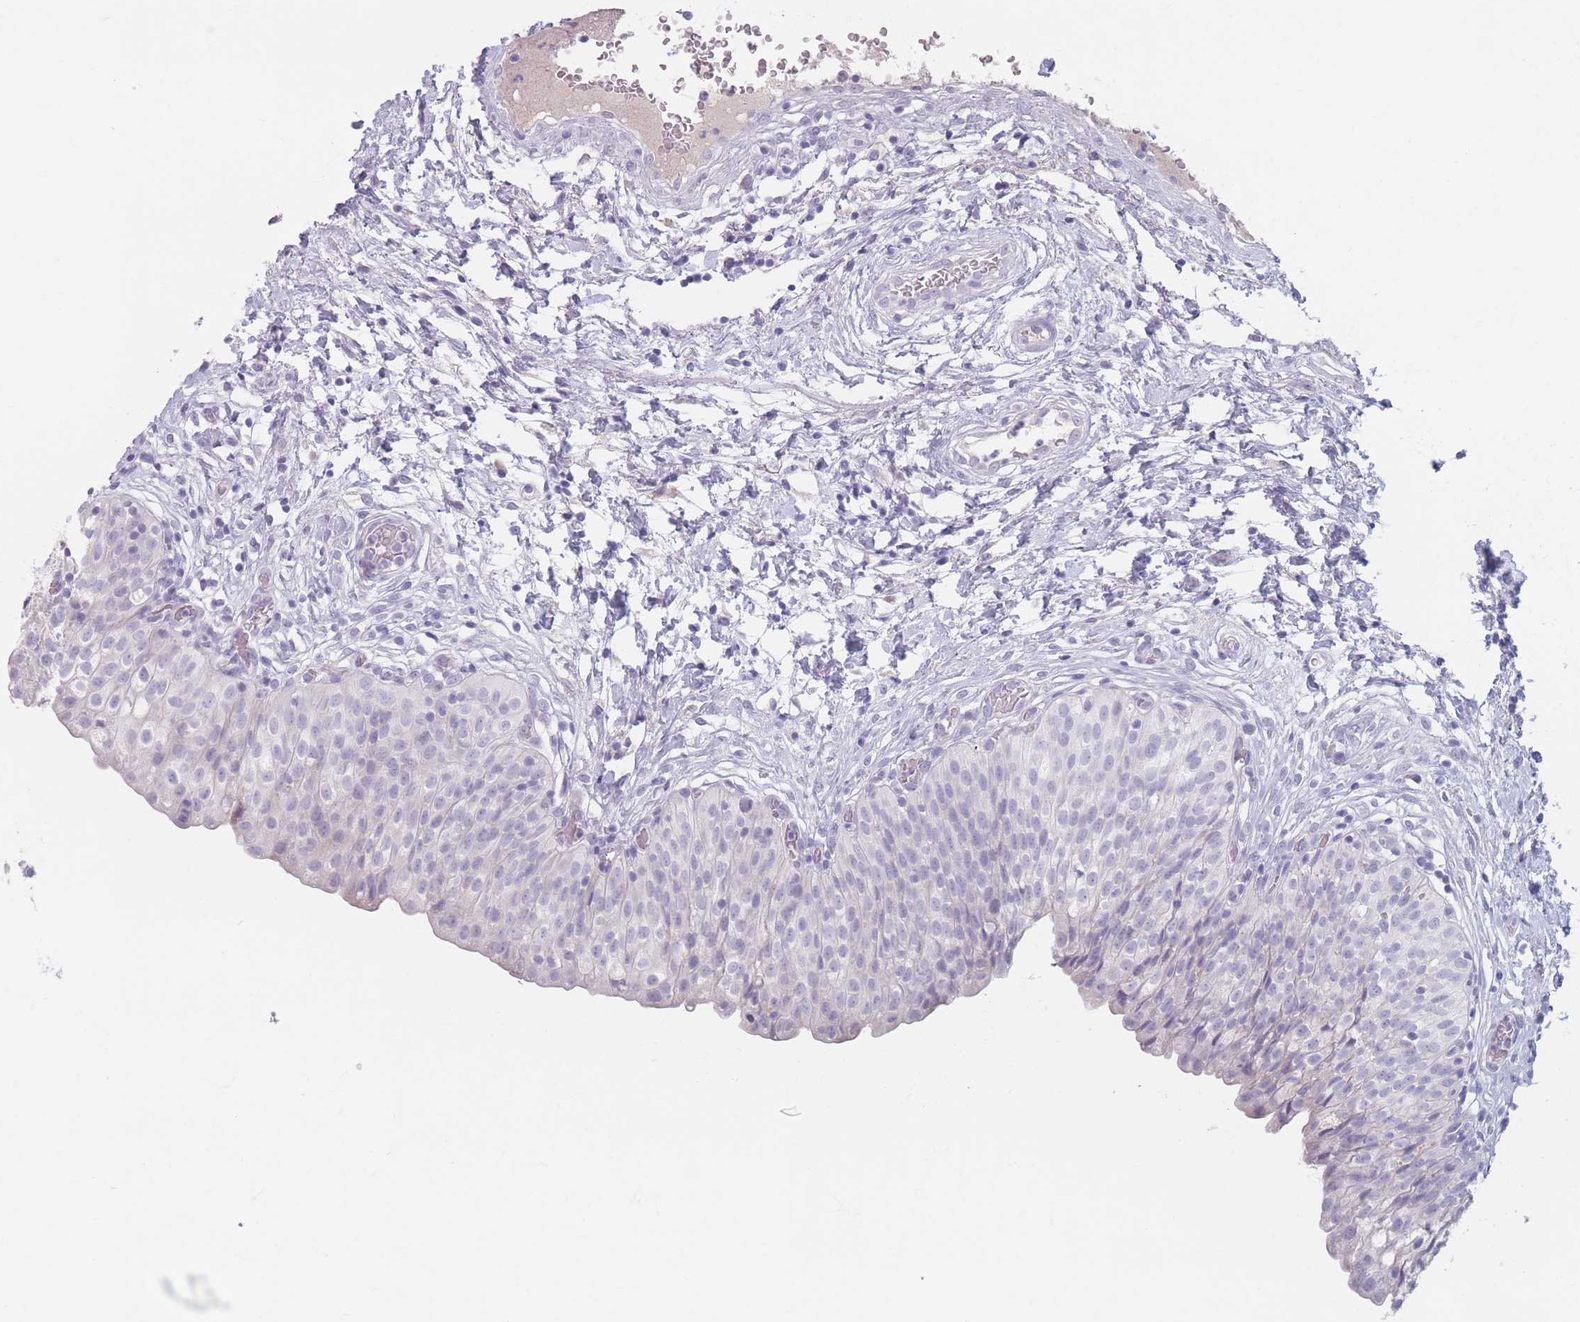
{"staining": {"intensity": "negative", "quantity": "none", "location": "none"}, "tissue": "urinary bladder", "cell_type": "Urothelial cells", "image_type": "normal", "snomed": [{"axis": "morphology", "description": "Normal tissue, NOS"}, {"axis": "topography", "description": "Urinary bladder"}], "caption": "DAB immunohistochemical staining of normal human urinary bladder displays no significant staining in urothelial cells.", "gene": "PIGM", "patient": {"sex": "male", "age": 55}}